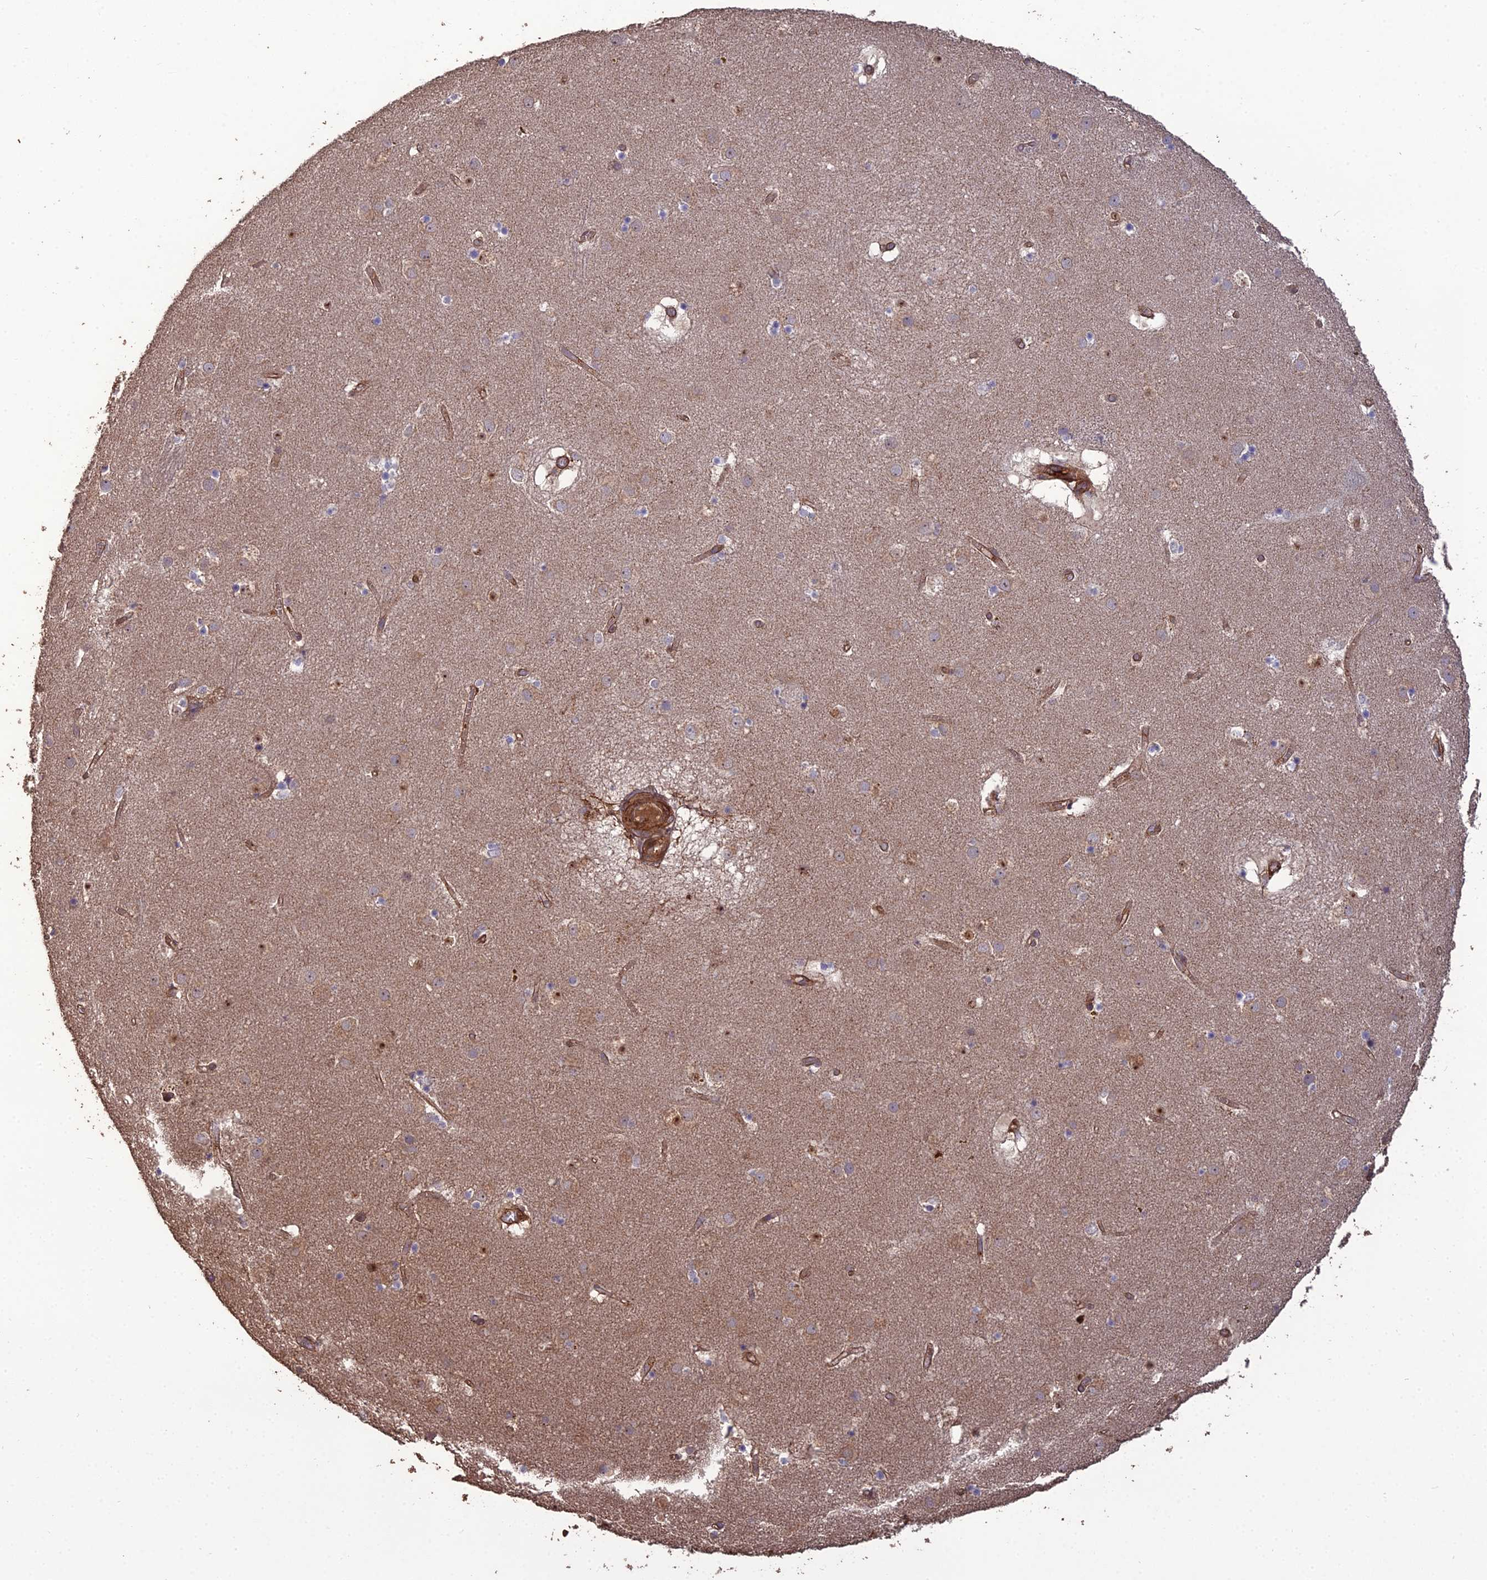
{"staining": {"intensity": "negative", "quantity": "none", "location": "none"}, "tissue": "caudate", "cell_type": "Glial cells", "image_type": "normal", "snomed": [{"axis": "morphology", "description": "Normal tissue, NOS"}, {"axis": "topography", "description": "Lateral ventricle wall"}], "caption": "Caudate stained for a protein using immunohistochemistry shows no staining glial cells.", "gene": "ATP6V0A2", "patient": {"sex": "male", "age": 70}}